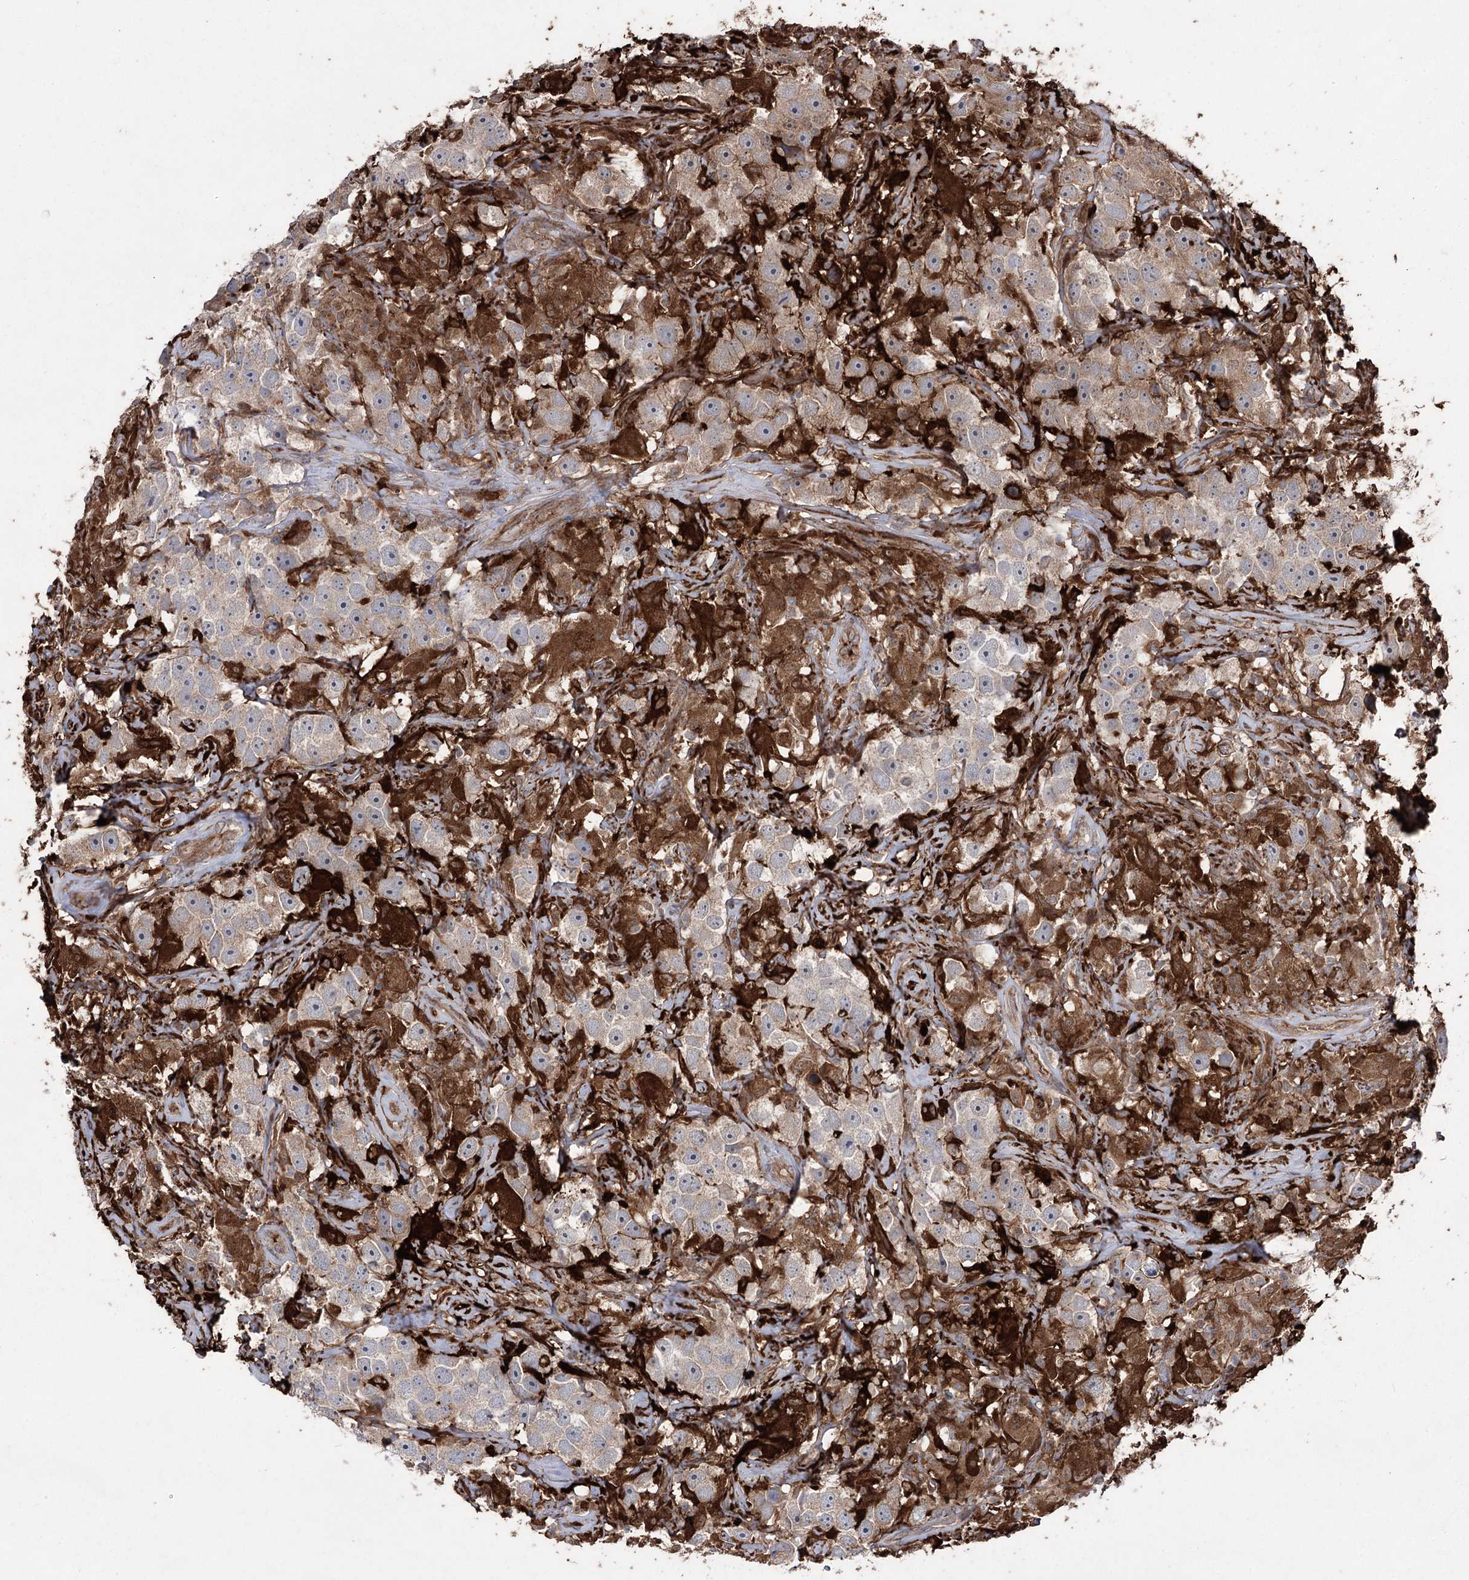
{"staining": {"intensity": "weak", "quantity": "25%-75%", "location": "cytoplasmic/membranous"}, "tissue": "testis cancer", "cell_type": "Tumor cells", "image_type": "cancer", "snomed": [{"axis": "morphology", "description": "Seminoma, NOS"}, {"axis": "topography", "description": "Testis"}], "caption": "Tumor cells display low levels of weak cytoplasmic/membranous staining in about 25%-75% of cells in testis cancer (seminoma).", "gene": "OTUD1", "patient": {"sex": "male", "age": 49}}